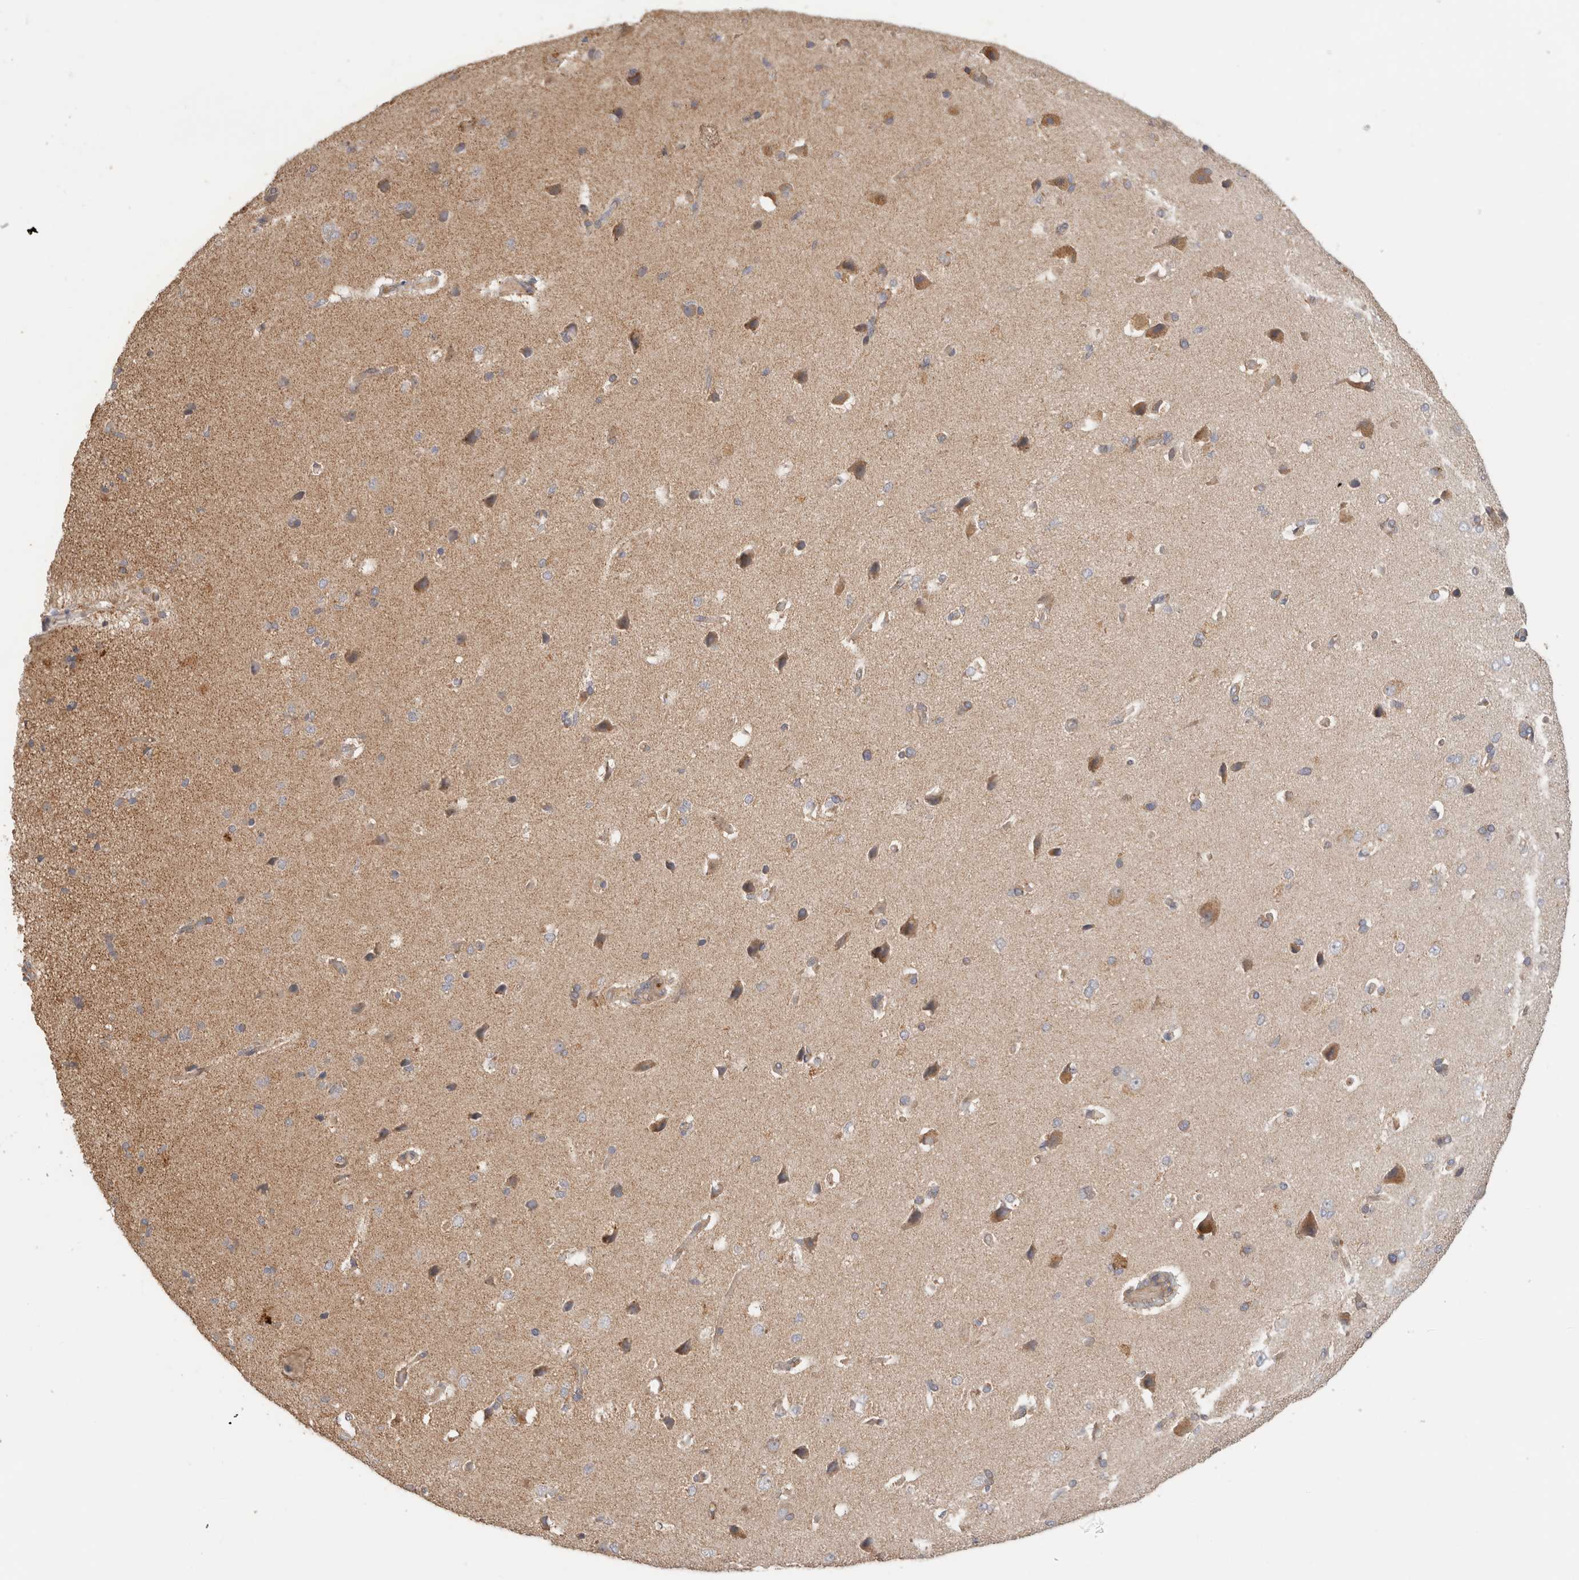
{"staining": {"intensity": "weak", "quantity": "25%-75%", "location": "cytoplasmic/membranous"}, "tissue": "cerebral cortex", "cell_type": "Endothelial cells", "image_type": "normal", "snomed": [{"axis": "morphology", "description": "Normal tissue, NOS"}, {"axis": "topography", "description": "Cerebral cortex"}], "caption": "Immunohistochemical staining of benign cerebral cortex reveals low levels of weak cytoplasmic/membranous expression in approximately 25%-75% of endothelial cells.", "gene": "C8orf44", "patient": {"sex": "male", "age": 62}}